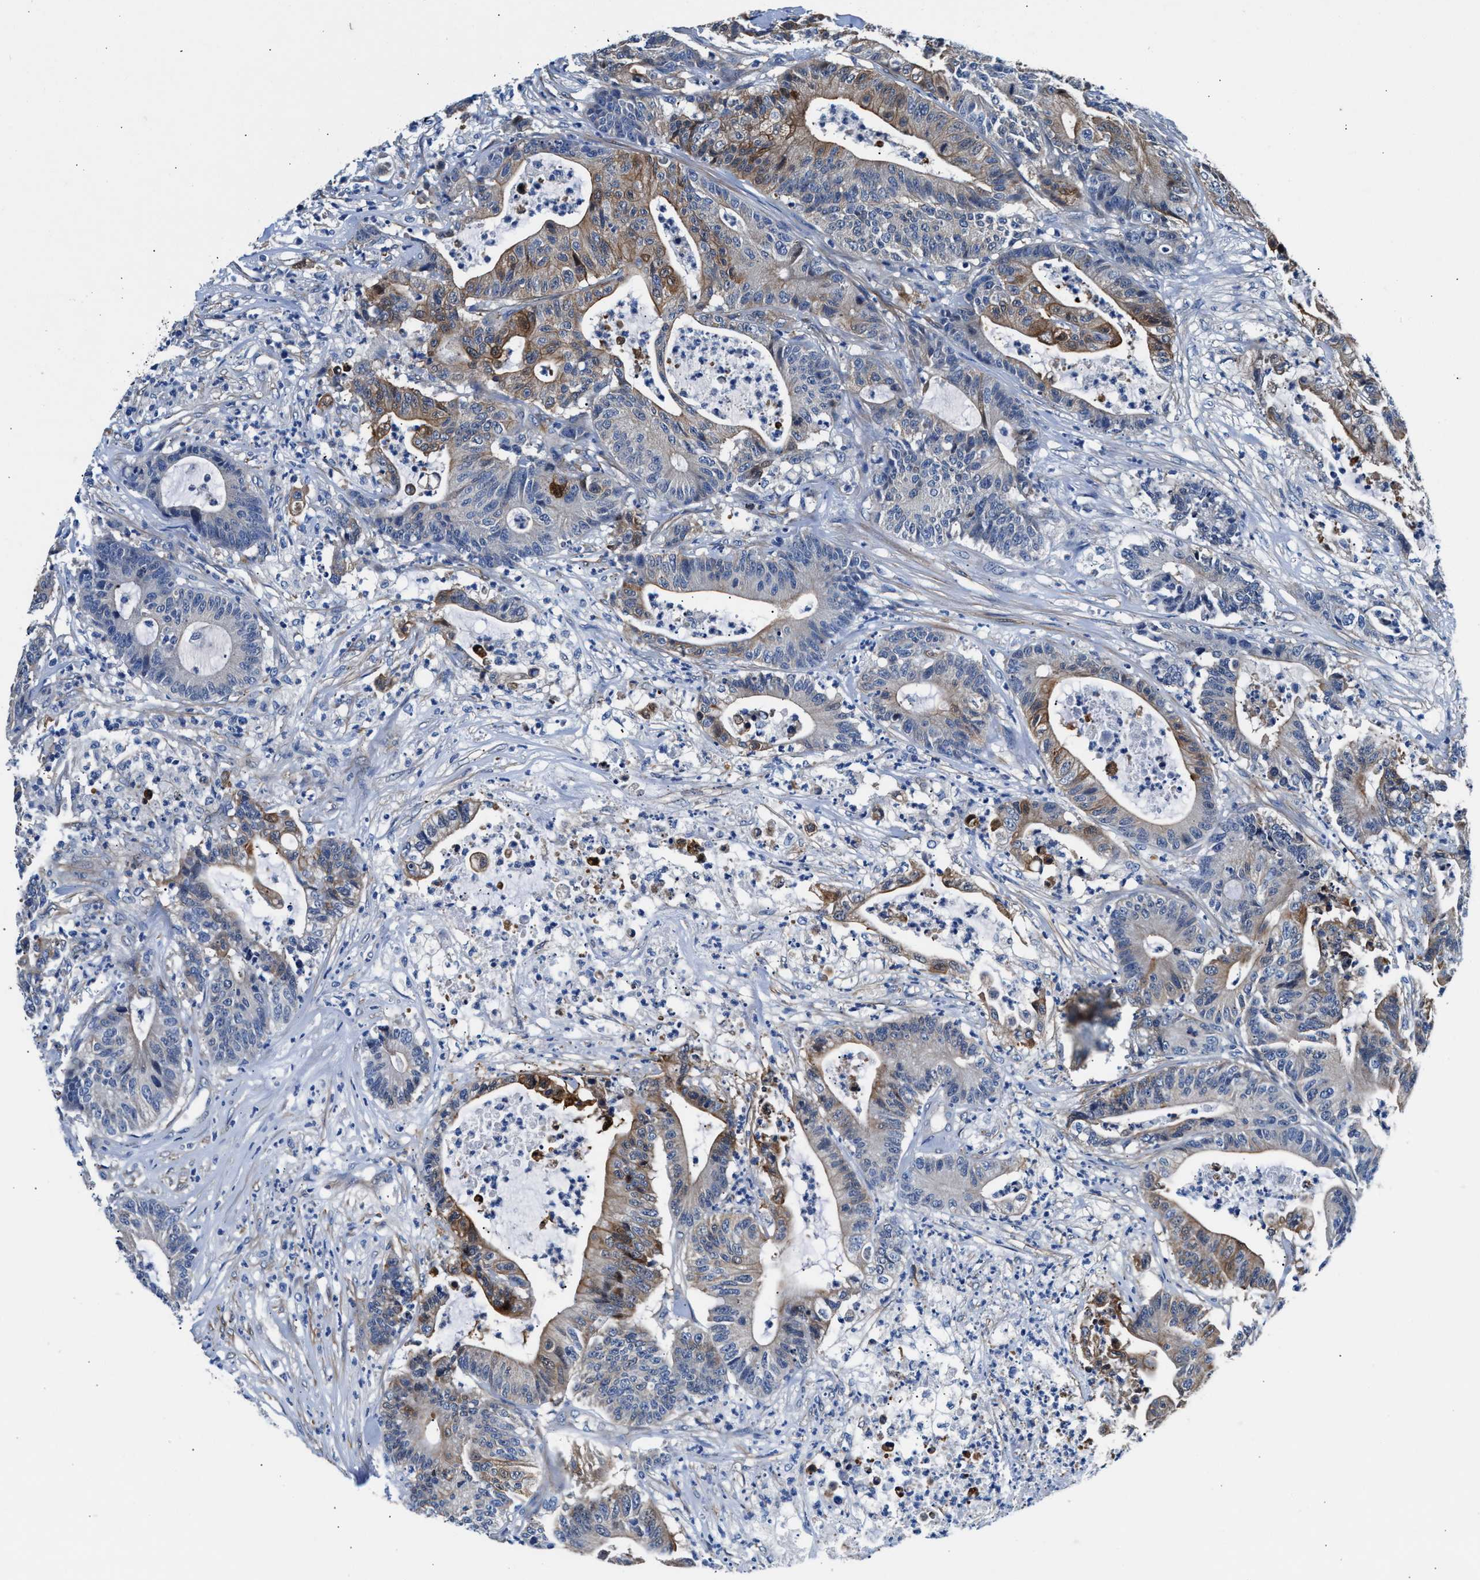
{"staining": {"intensity": "moderate", "quantity": "25%-75%", "location": "cytoplasmic/membranous"}, "tissue": "colorectal cancer", "cell_type": "Tumor cells", "image_type": "cancer", "snomed": [{"axis": "morphology", "description": "Adenocarcinoma, NOS"}, {"axis": "topography", "description": "Colon"}], "caption": "This image shows colorectal adenocarcinoma stained with immunohistochemistry to label a protein in brown. The cytoplasmic/membranous of tumor cells show moderate positivity for the protein. Nuclei are counter-stained blue.", "gene": "PARG", "patient": {"sex": "female", "age": 84}}